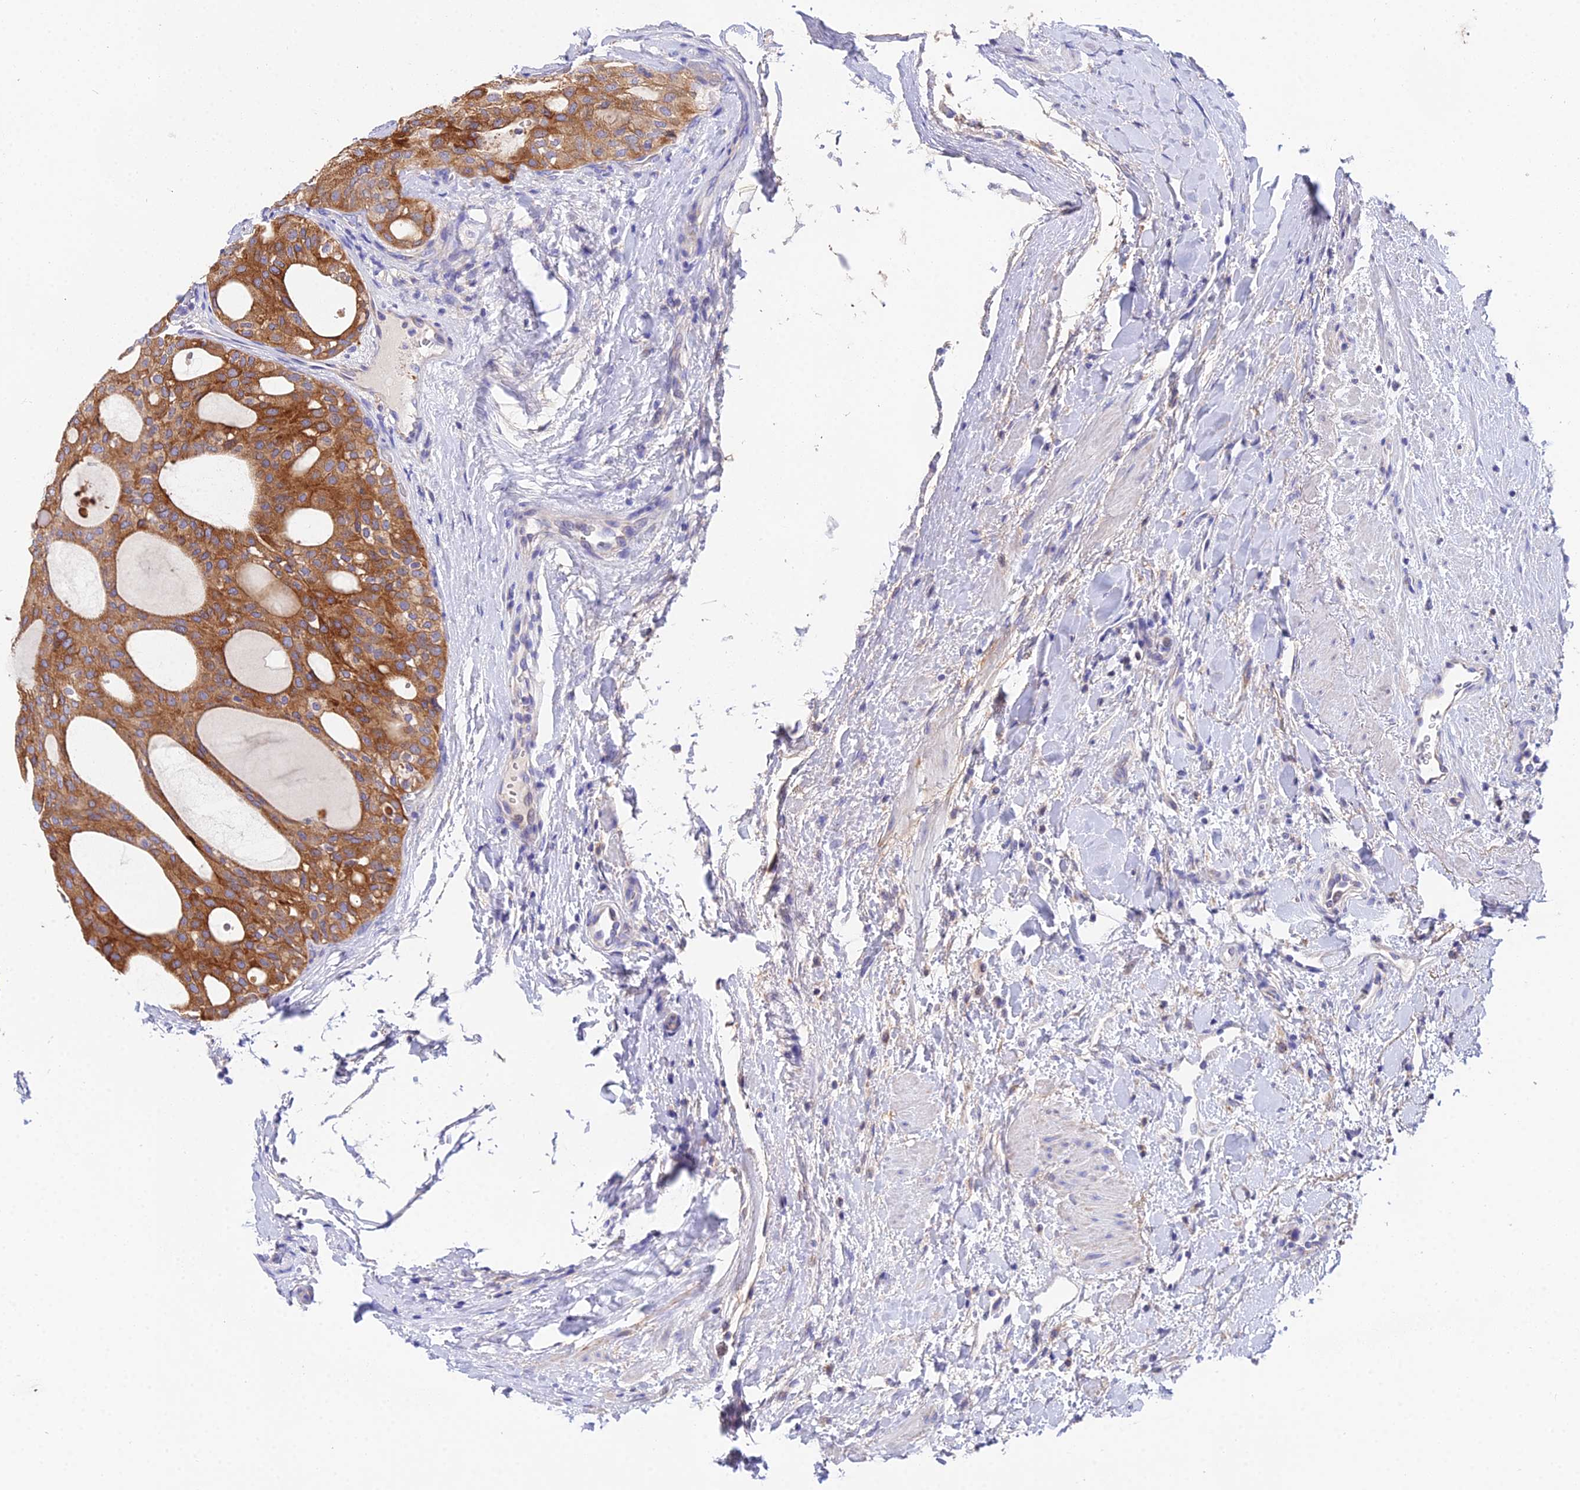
{"staining": {"intensity": "strong", "quantity": ">75%", "location": "cytoplasmic/membranous"}, "tissue": "thyroid cancer", "cell_type": "Tumor cells", "image_type": "cancer", "snomed": [{"axis": "morphology", "description": "Follicular adenoma carcinoma, NOS"}, {"axis": "topography", "description": "Thyroid gland"}], "caption": "Immunohistochemistry photomicrograph of thyroid cancer stained for a protein (brown), which demonstrates high levels of strong cytoplasmic/membranous positivity in about >75% of tumor cells.", "gene": "PPP2R2C", "patient": {"sex": "male", "age": 75}}